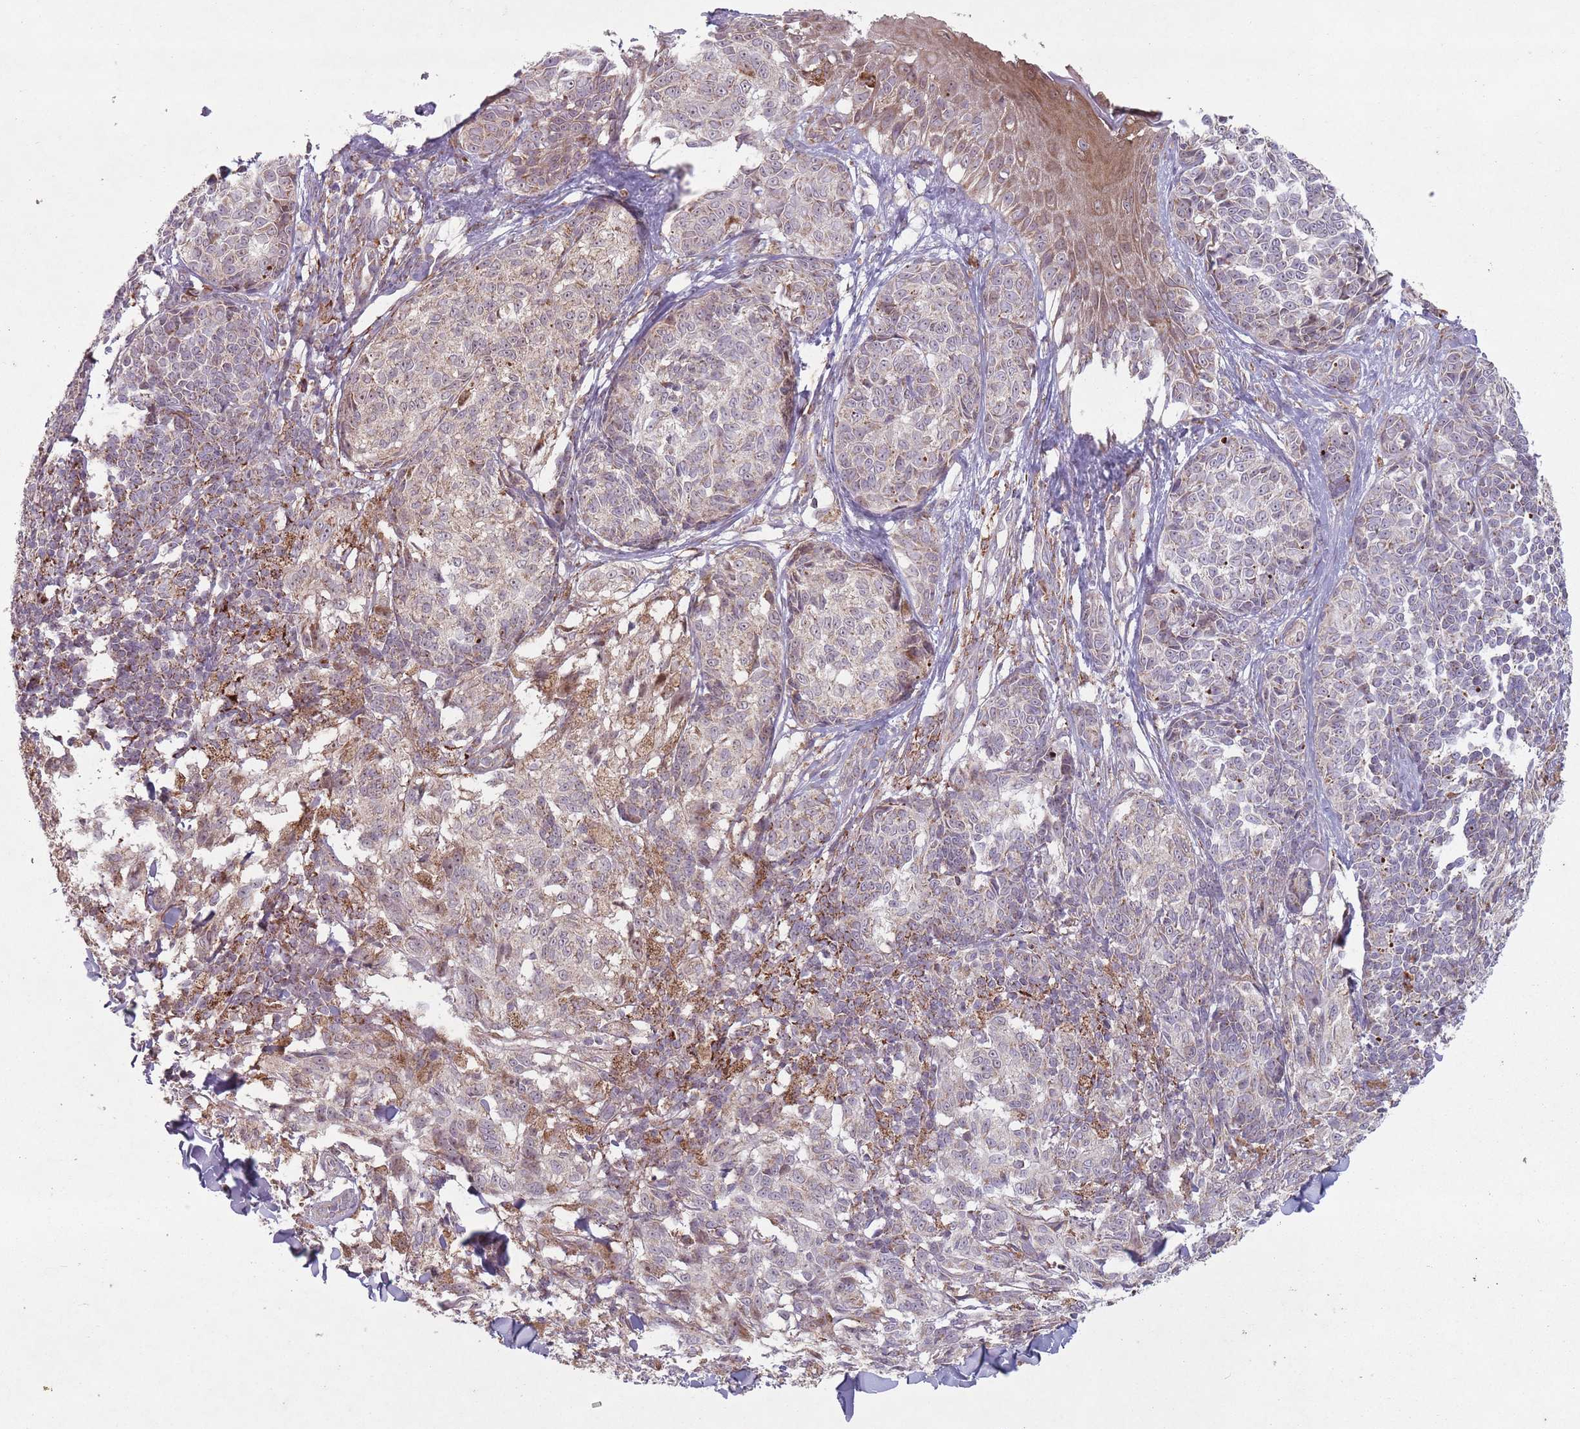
{"staining": {"intensity": "weak", "quantity": "<25%", "location": "cytoplasmic/membranous"}, "tissue": "melanoma", "cell_type": "Tumor cells", "image_type": "cancer", "snomed": [{"axis": "morphology", "description": "Malignant melanoma, NOS"}, {"axis": "topography", "description": "Skin of upper extremity"}], "caption": "Melanoma stained for a protein using immunohistochemistry reveals no positivity tumor cells.", "gene": "OR10Q1", "patient": {"sex": "male", "age": 40}}